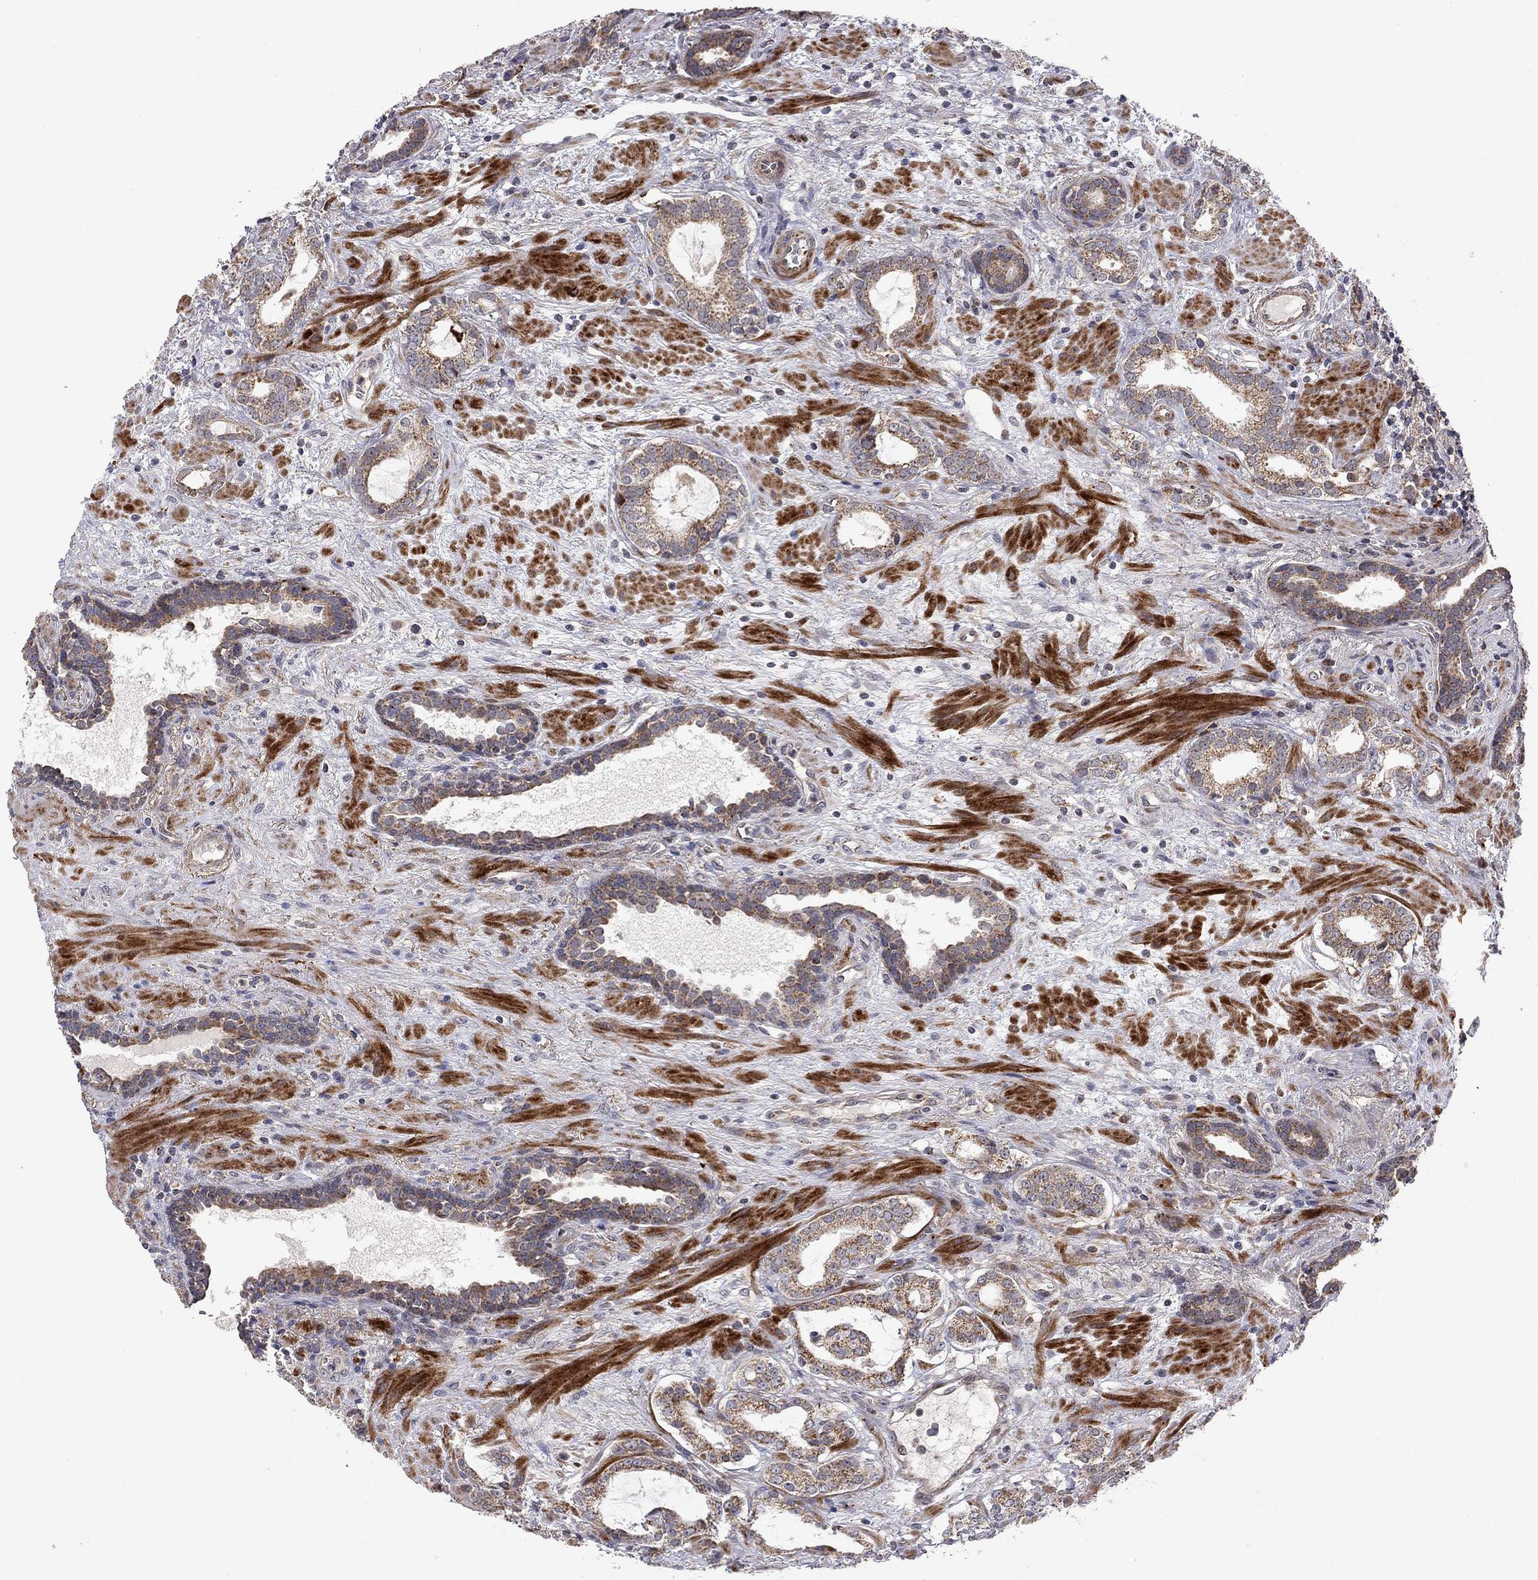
{"staining": {"intensity": "moderate", "quantity": "<25%", "location": "cytoplasmic/membranous"}, "tissue": "prostate cancer", "cell_type": "Tumor cells", "image_type": "cancer", "snomed": [{"axis": "morphology", "description": "Adenocarcinoma, NOS"}, {"axis": "topography", "description": "Prostate"}], "caption": "DAB immunohistochemical staining of prostate cancer (adenocarcinoma) demonstrates moderate cytoplasmic/membranous protein expression in approximately <25% of tumor cells.", "gene": "IDS", "patient": {"sex": "male", "age": 66}}